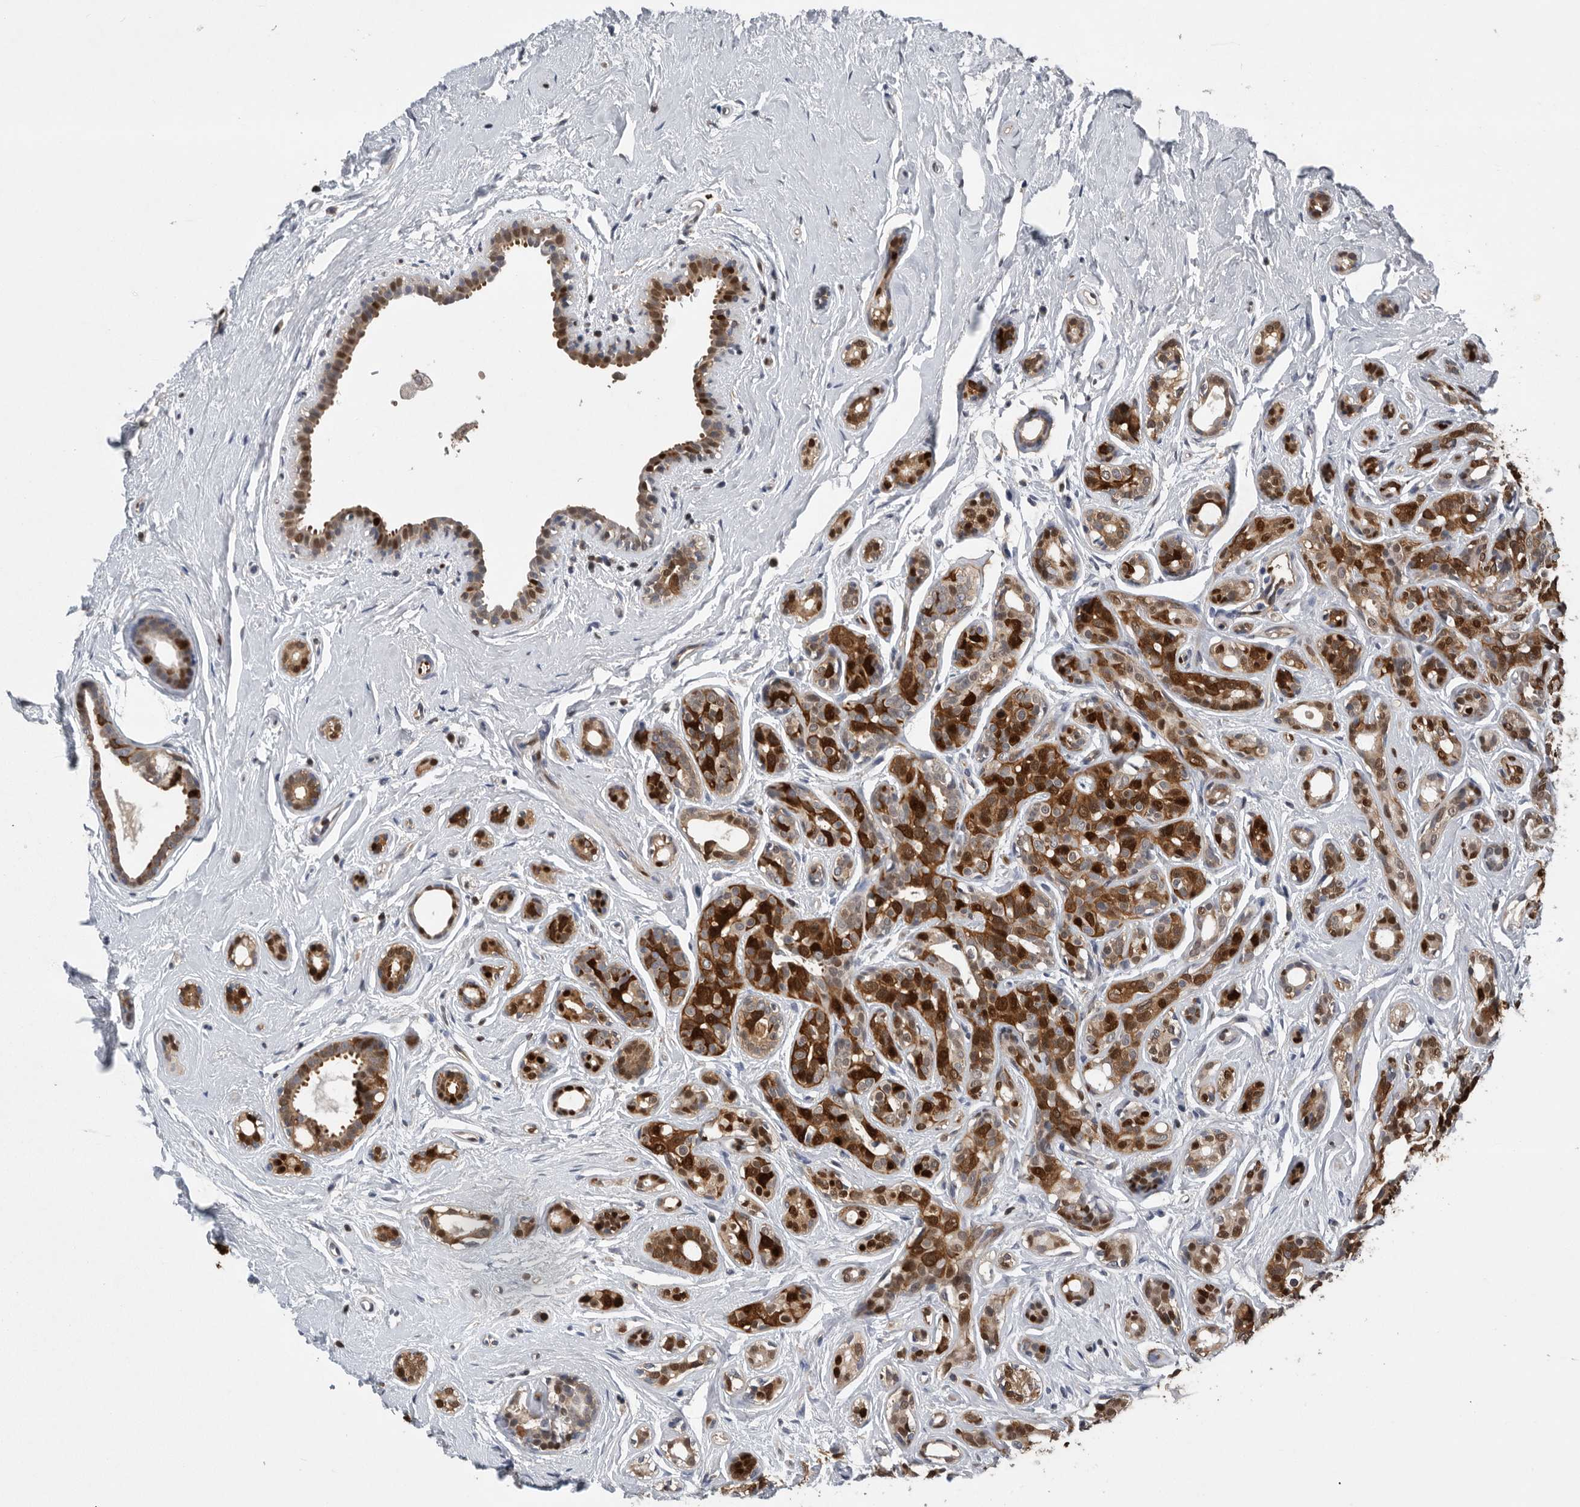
{"staining": {"intensity": "strong", "quantity": ">75%", "location": "cytoplasmic/membranous,nuclear"}, "tissue": "breast cancer", "cell_type": "Tumor cells", "image_type": "cancer", "snomed": [{"axis": "morphology", "description": "Duct carcinoma"}, {"axis": "topography", "description": "Breast"}], "caption": "Immunohistochemistry (IHC) of breast cancer demonstrates high levels of strong cytoplasmic/membranous and nuclear expression in approximately >75% of tumor cells. (brown staining indicates protein expression, while blue staining denotes nuclei).", "gene": "PDCD4", "patient": {"sex": "female", "age": 55}}